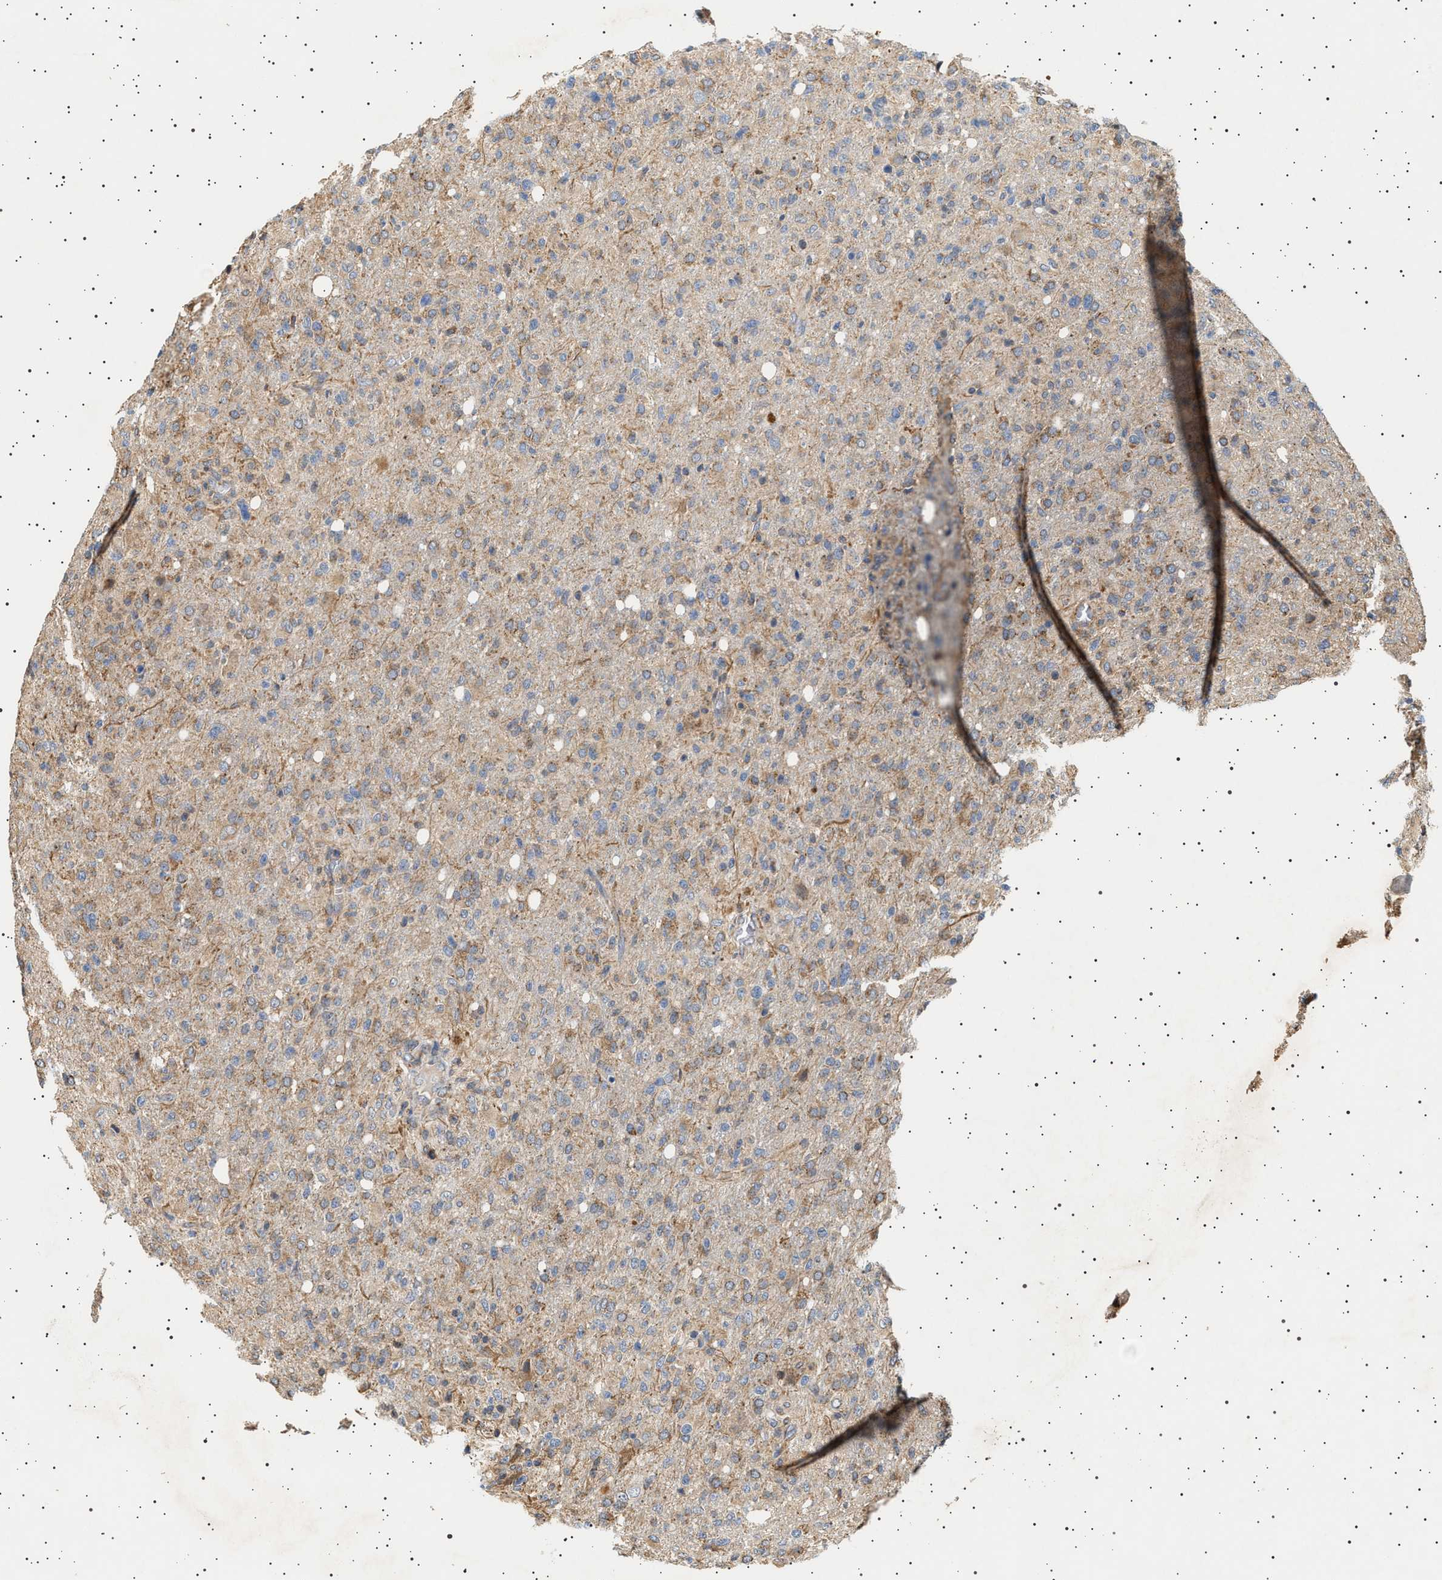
{"staining": {"intensity": "weak", "quantity": ">75%", "location": "cytoplasmic/membranous"}, "tissue": "glioma", "cell_type": "Tumor cells", "image_type": "cancer", "snomed": [{"axis": "morphology", "description": "Glioma, malignant, High grade"}, {"axis": "topography", "description": "Brain"}], "caption": "Immunohistochemical staining of human glioma demonstrates low levels of weak cytoplasmic/membranous protein expression in approximately >75% of tumor cells. The staining was performed using DAB (3,3'-diaminobenzidine), with brown indicating positive protein expression. Nuclei are stained blue with hematoxylin.", "gene": "TRUB2", "patient": {"sex": "female", "age": 57}}